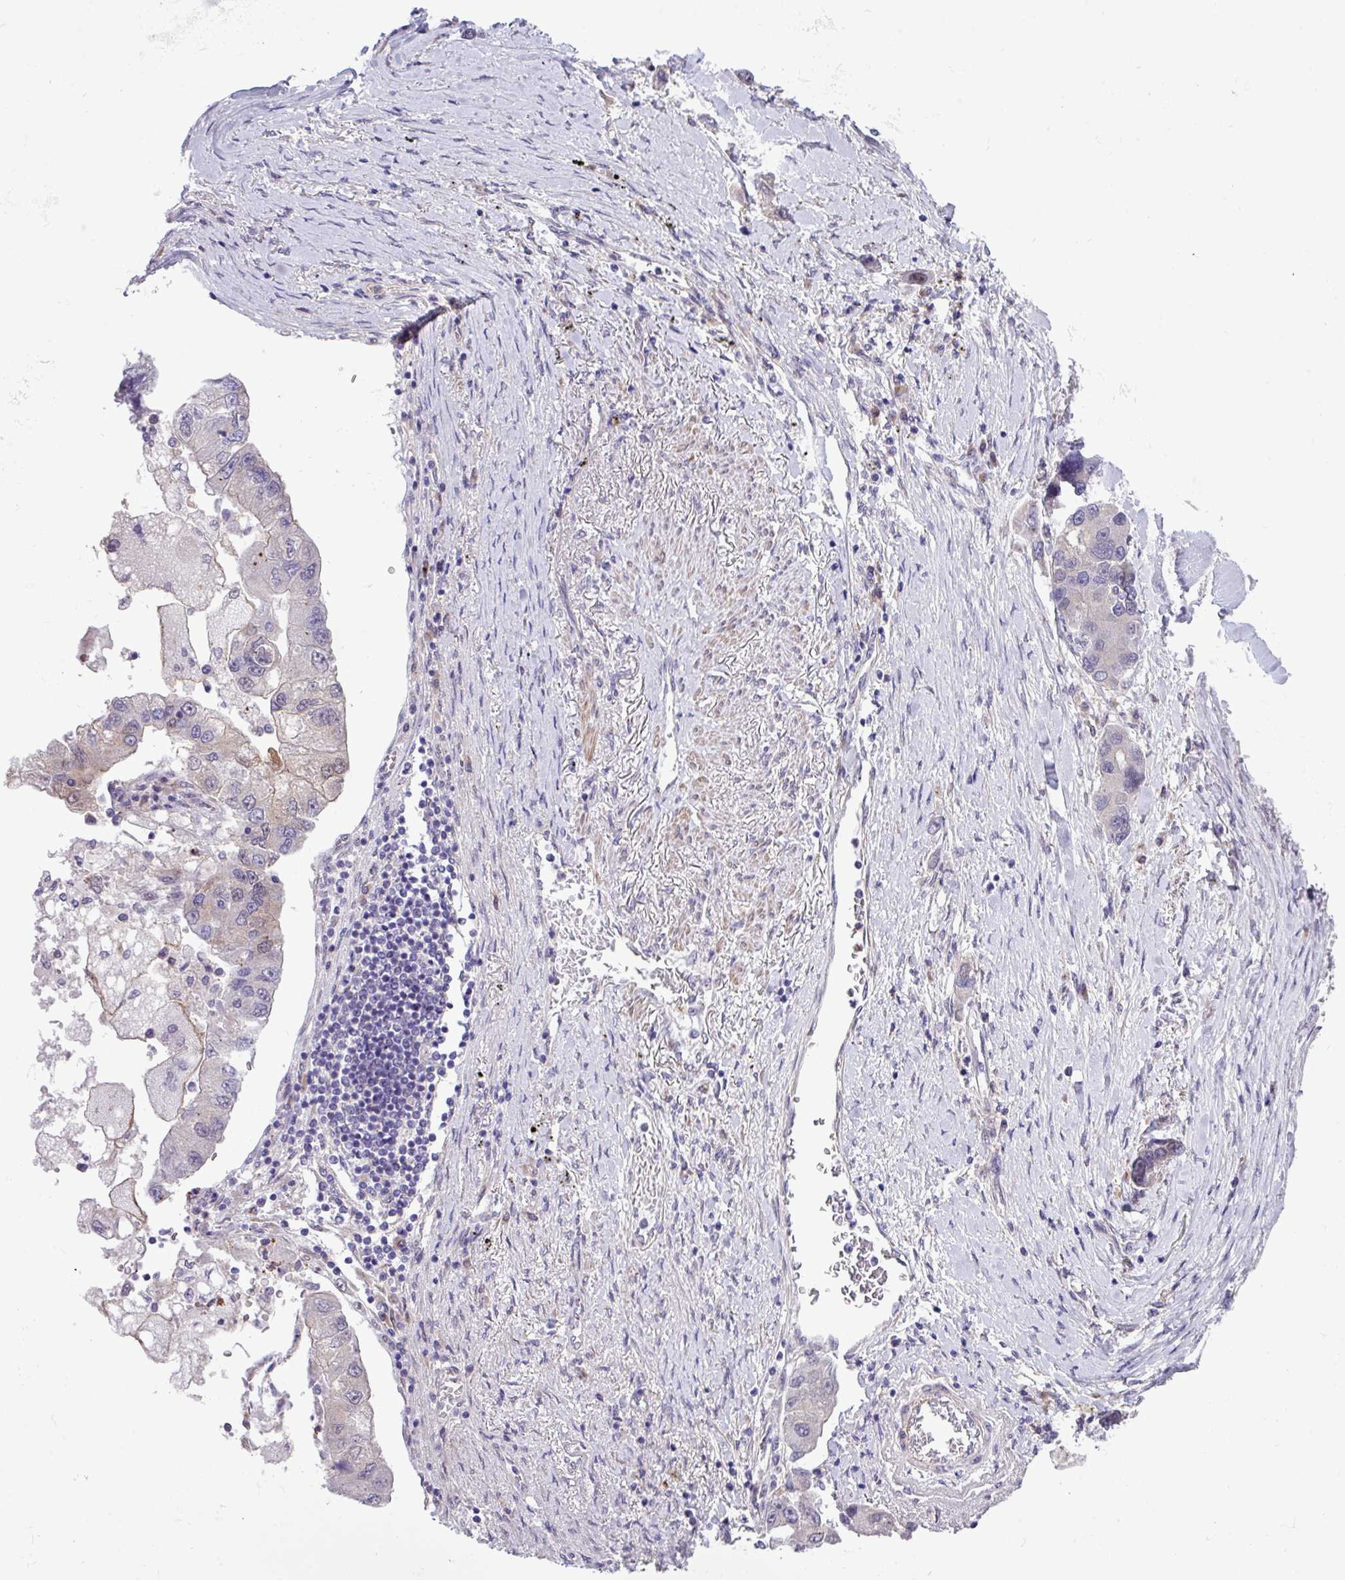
{"staining": {"intensity": "negative", "quantity": "none", "location": "none"}, "tissue": "lung cancer", "cell_type": "Tumor cells", "image_type": "cancer", "snomed": [{"axis": "morphology", "description": "Adenocarcinoma, NOS"}, {"axis": "topography", "description": "Lung"}], "caption": "Protein analysis of adenocarcinoma (lung) demonstrates no significant staining in tumor cells.", "gene": "SPINK8", "patient": {"sex": "female", "age": 54}}